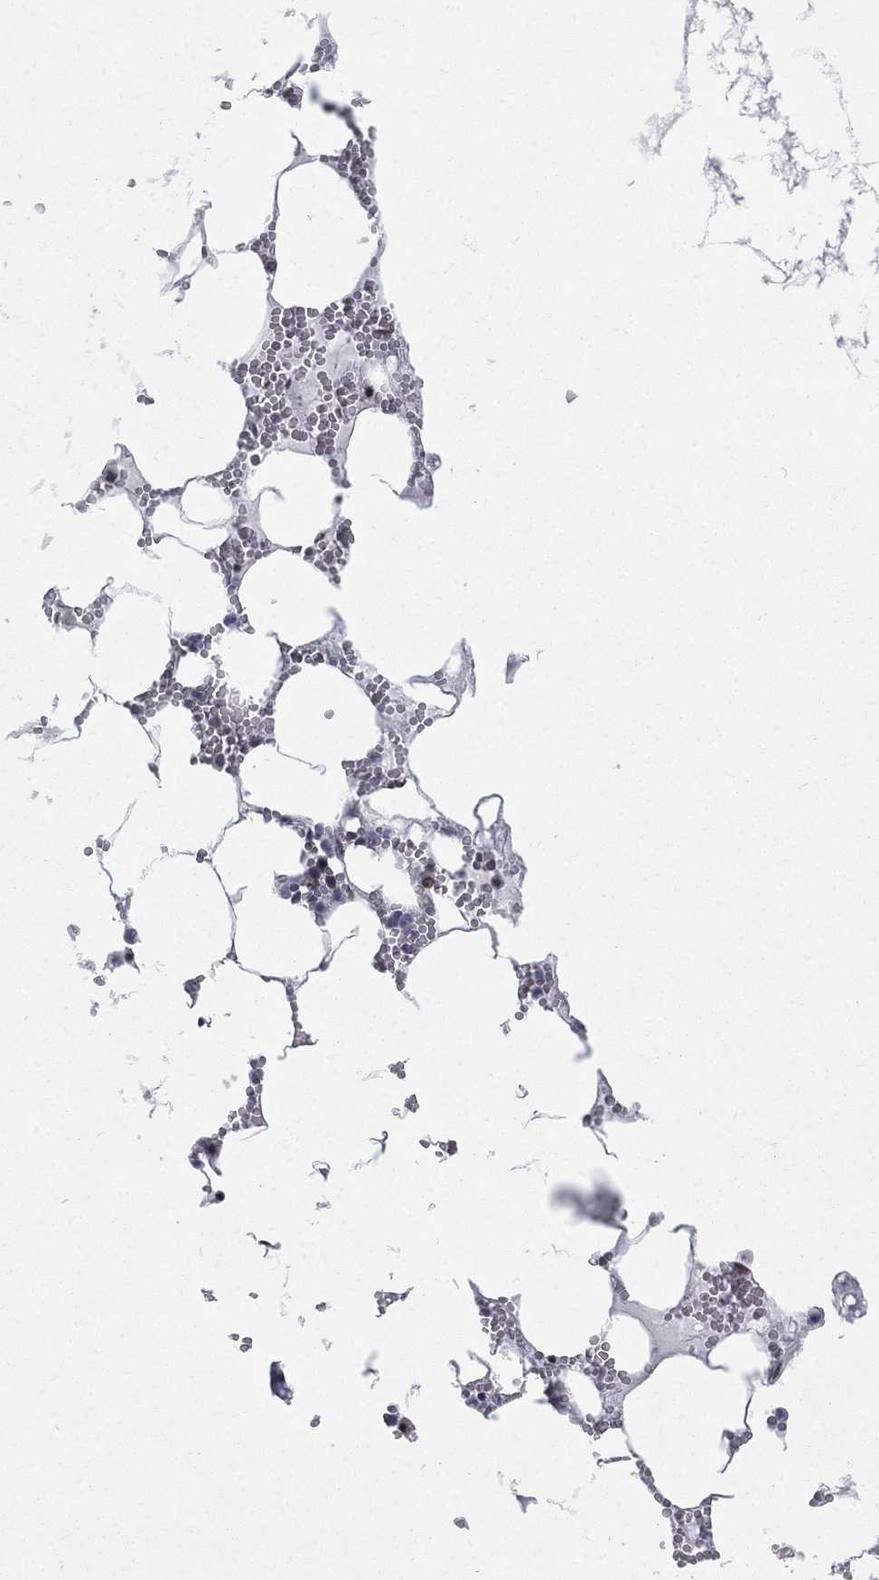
{"staining": {"intensity": "moderate", "quantity": "25%-75%", "location": "nuclear"}, "tissue": "bone marrow", "cell_type": "Hematopoietic cells", "image_type": "normal", "snomed": [{"axis": "morphology", "description": "Normal tissue, NOS"}, {"axis": "topography", "description": "Bone marrow"}], "caption": "This histopathology image reveals IHC staining of unremarkable bone marrow, with medium moderate nuclear positivity in about 25%-75% of hematopoietic cells.", "gene": "FUBP3", "patient": {"sex": "female", "age": 64}}